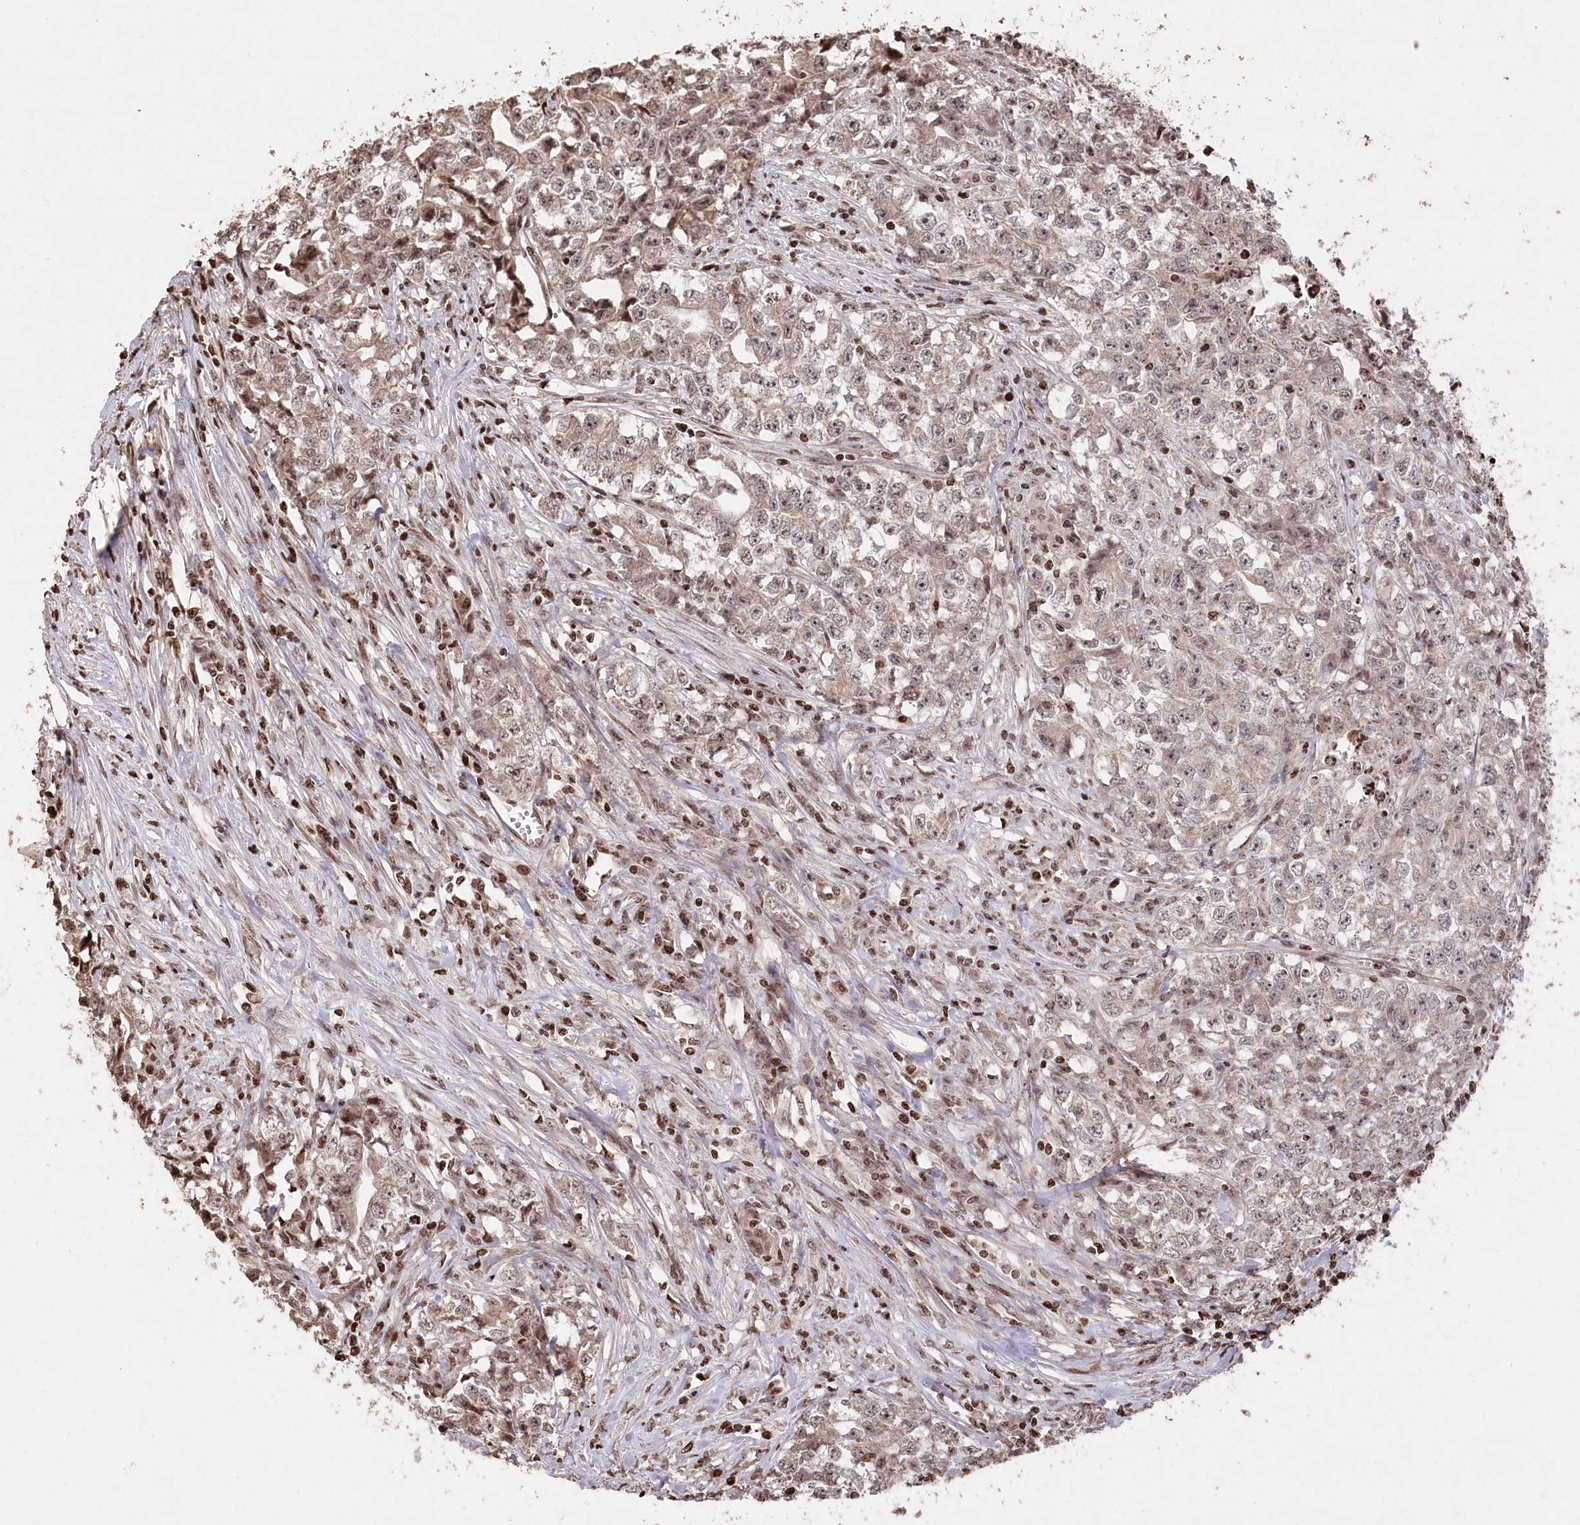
{"staining": {"intensity": "weak", "quantity": ">75%", "location": "cytoplasmic/membranous,nuclear"}, "tissue": "testis cancer", "cell_type": "Tumor cells", "image_type": "cancer", "snomed": [{"axis": "morphology", "description": "Seminoma, NOS"}, {"axis": "morphology", "description": "Carcinoma, Embryonal, NOS"}, {"axis": "topography", "description": "Testis"}], "caption": "Immunohistochemistry (IHC) staining of testis cancer, which reveals low levels of weak cytoplasmic/membranous and nuclear staining in about >75% of tumor cells indicating weak cytoplasmic/membranous and nuclear protein positivity. The staining was performed using DAB (brown) for protein detection and nuclei were counterstained in hematoxylin (blue).", "gene": "CCSER2", "patient": {"sex": "male", "age": 43}}